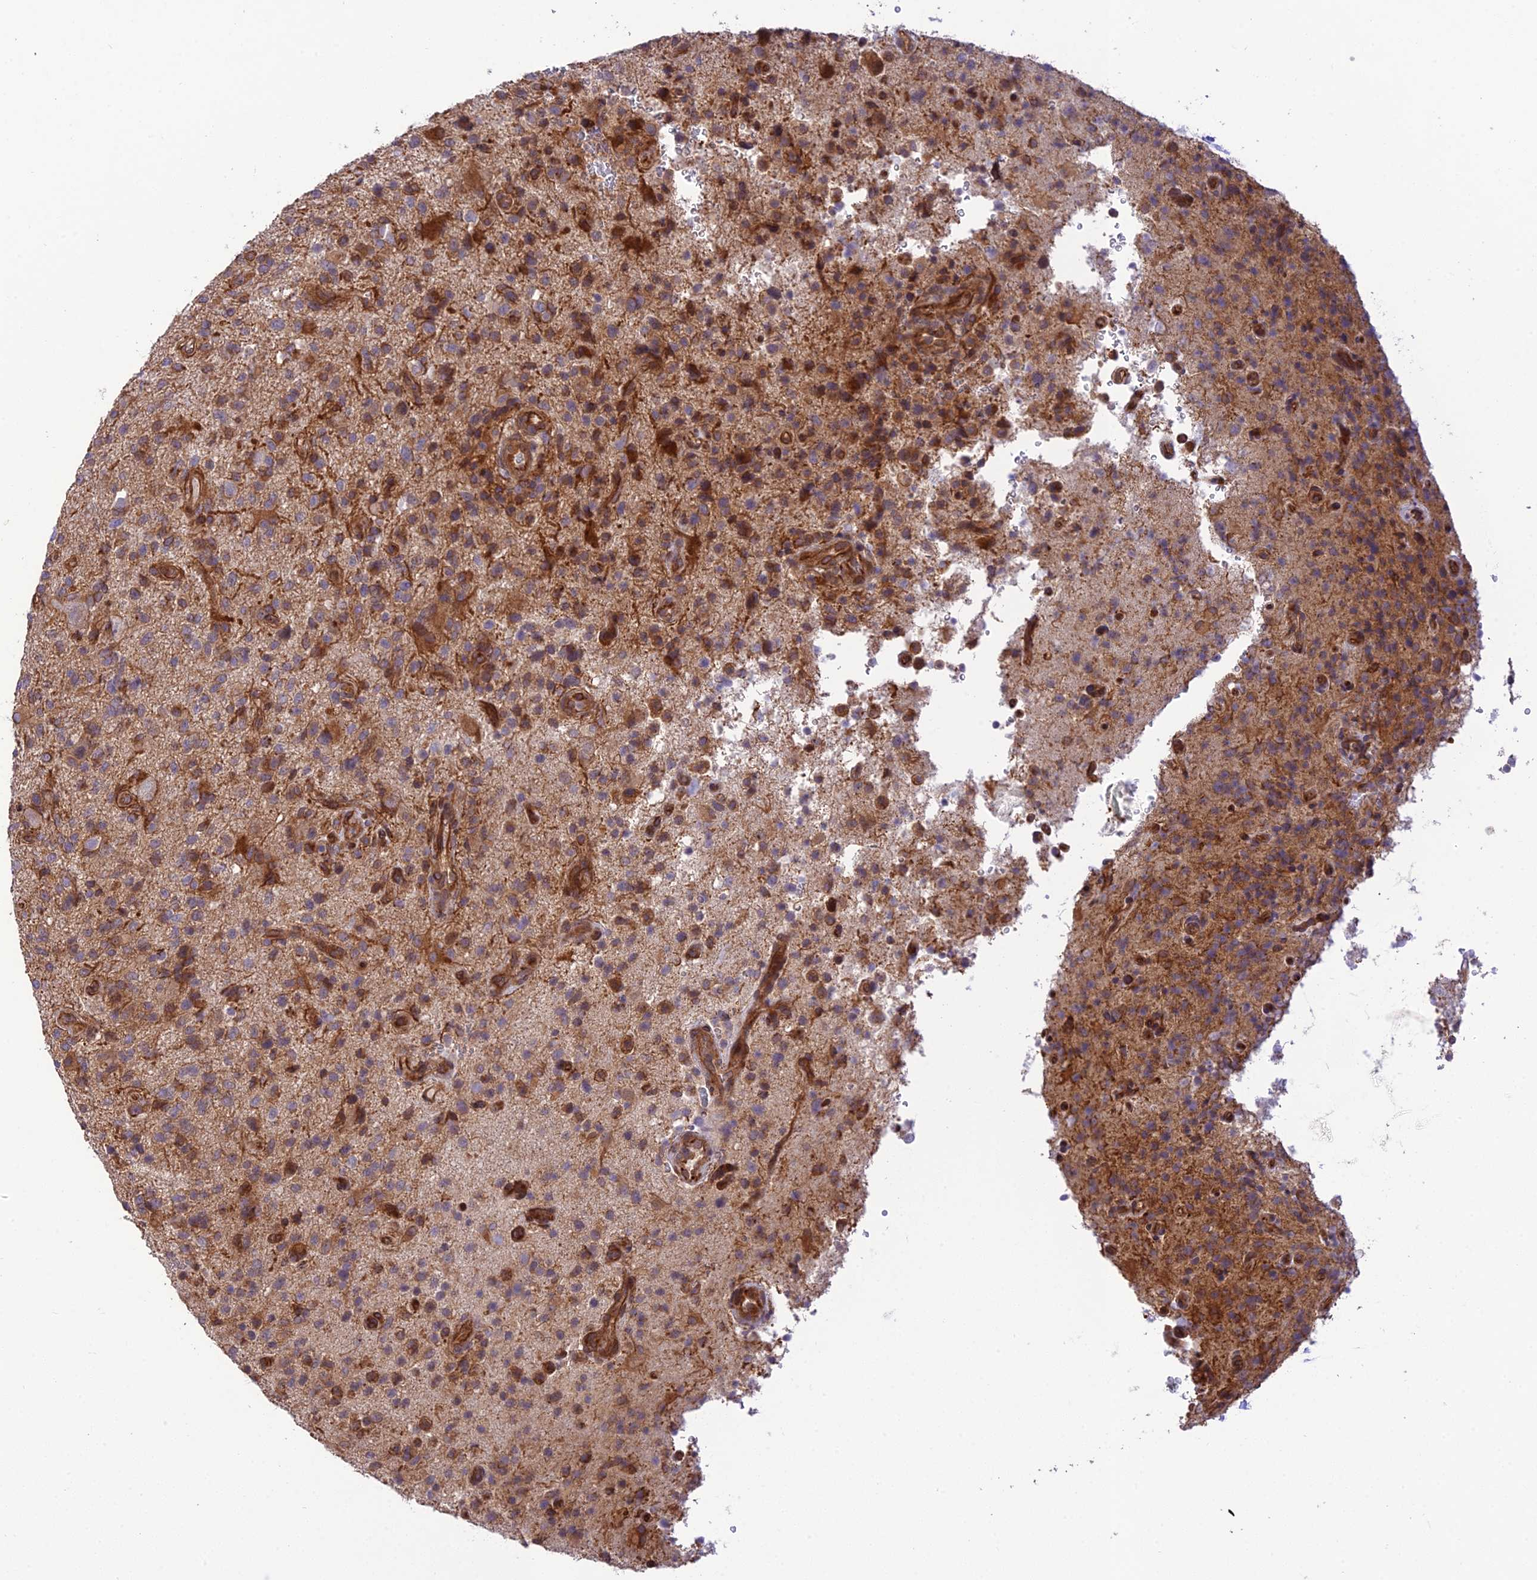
{"staining": {"intensity": "weak", "quantity": "25%-75%", "location": "cytoplasmic/membranous"}, "tissue": "glioma", "cell_type": "Tumor cells", "image_type": "cancer", "snomed": [{"axis": "morphology", "description": "Glioma, malignant, High grade"}, {"axis": "topography", "description": "Brain"}], "caption": "The immunohistochemical stain labels weak cytoplasmic/membranous positivity in tumor cells of malignant glioma (high-grade) tissue. The staining was performed using DAB to visualize the protein expression in brown, while the nuclei were stained in blue with hematoxylin (Magnification: 20x).", "gene": "EXOC3L4", "patient": {"sex": "male", "age": 47}}